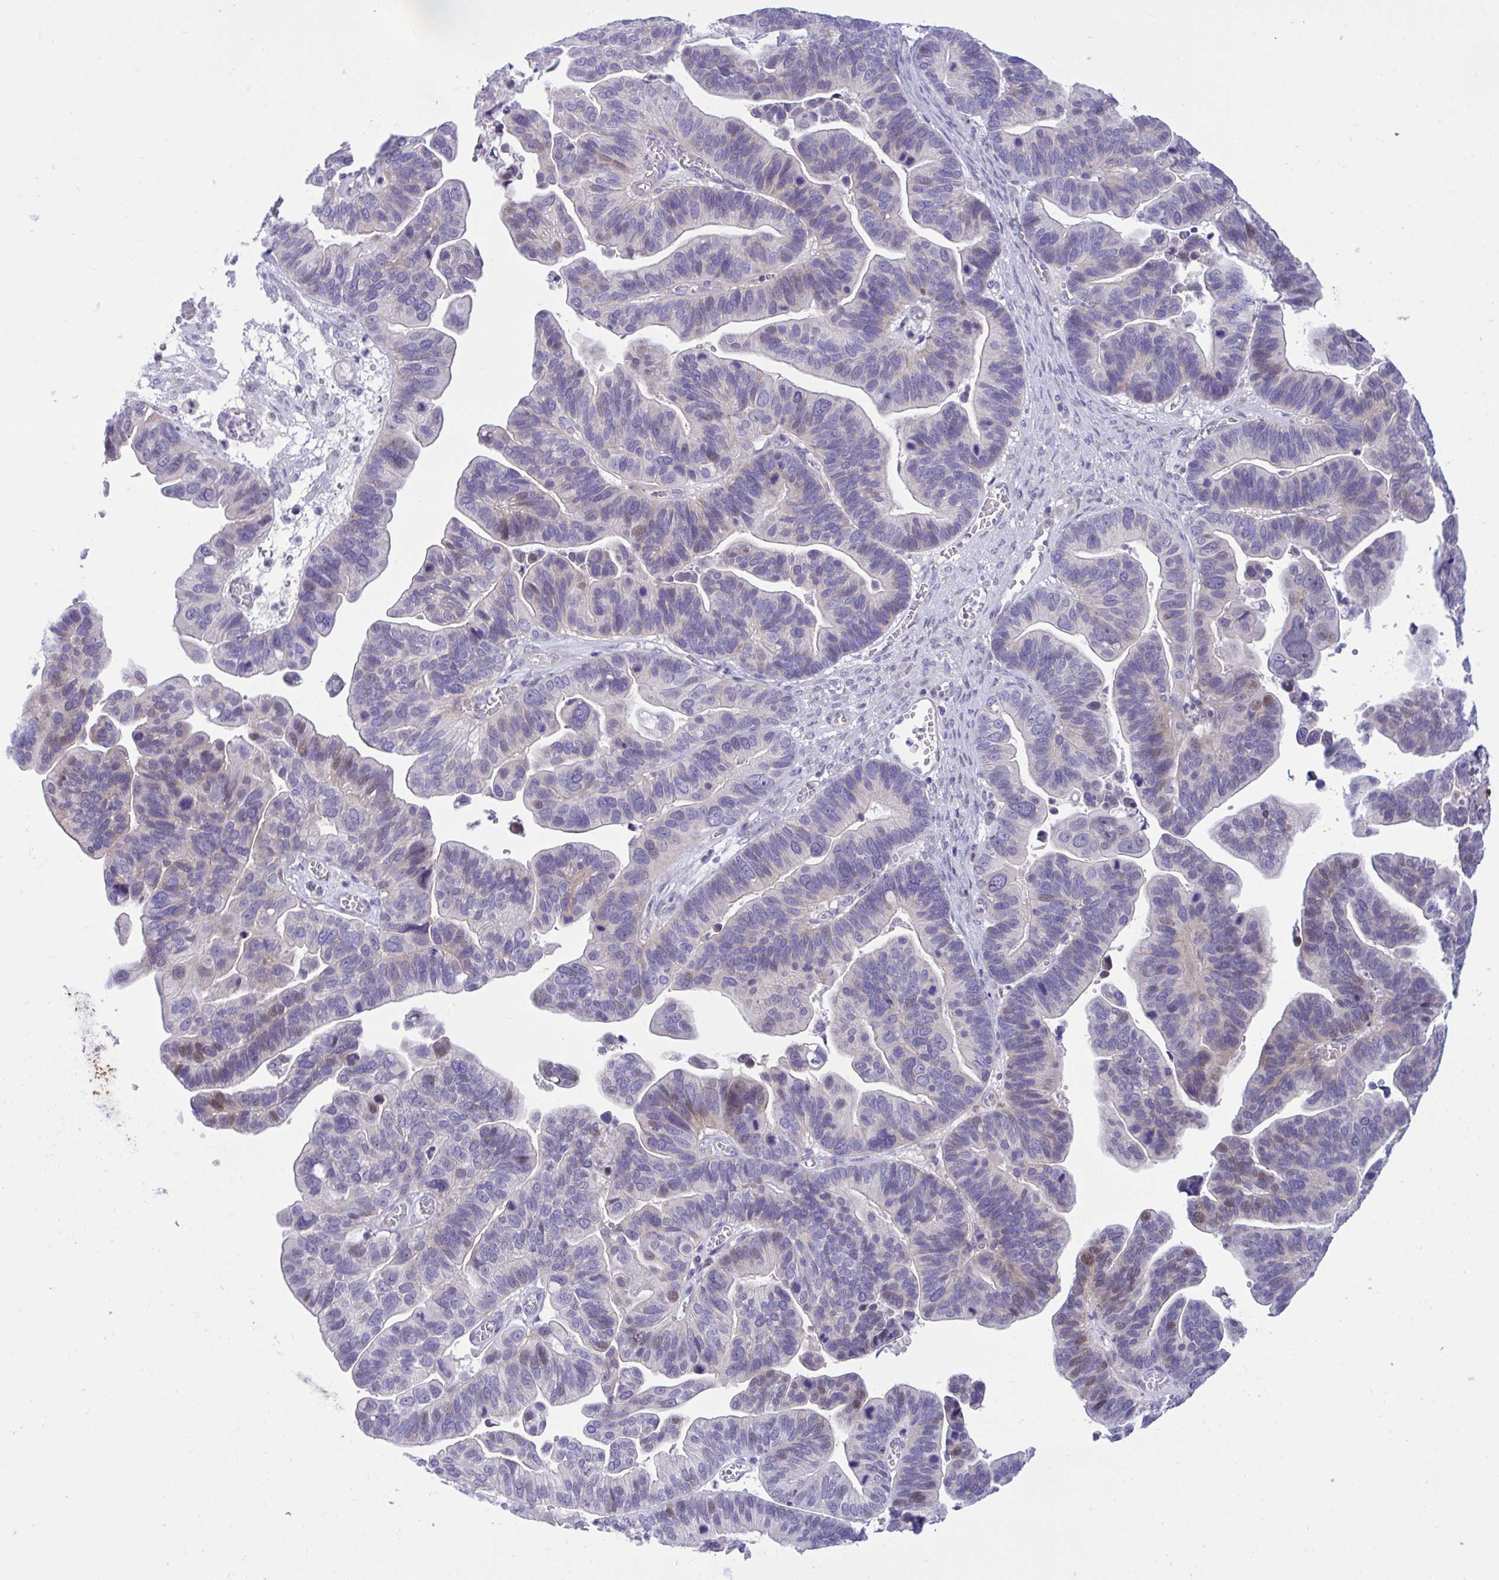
{"staining": {"intensity": "weak", "quantity": "<25%", "location": "nuclear"}, "tissue": "ovarian cancer", "cell_type": "Tumor cells", "image_type": "cancer", "snomed": [{"axis": "morphology", "description": "Cystadenocarcinoma, serous, NOS"}, {"axis": "topography", "description": "Ovary"}], "caption": "Immunohistochemistry (IHC) of ovarian serous cystadenocarcinoma shows no positivity in tumor cells.", "gene": "WDR97", "patient": {"sex": "female", "age": 56}}